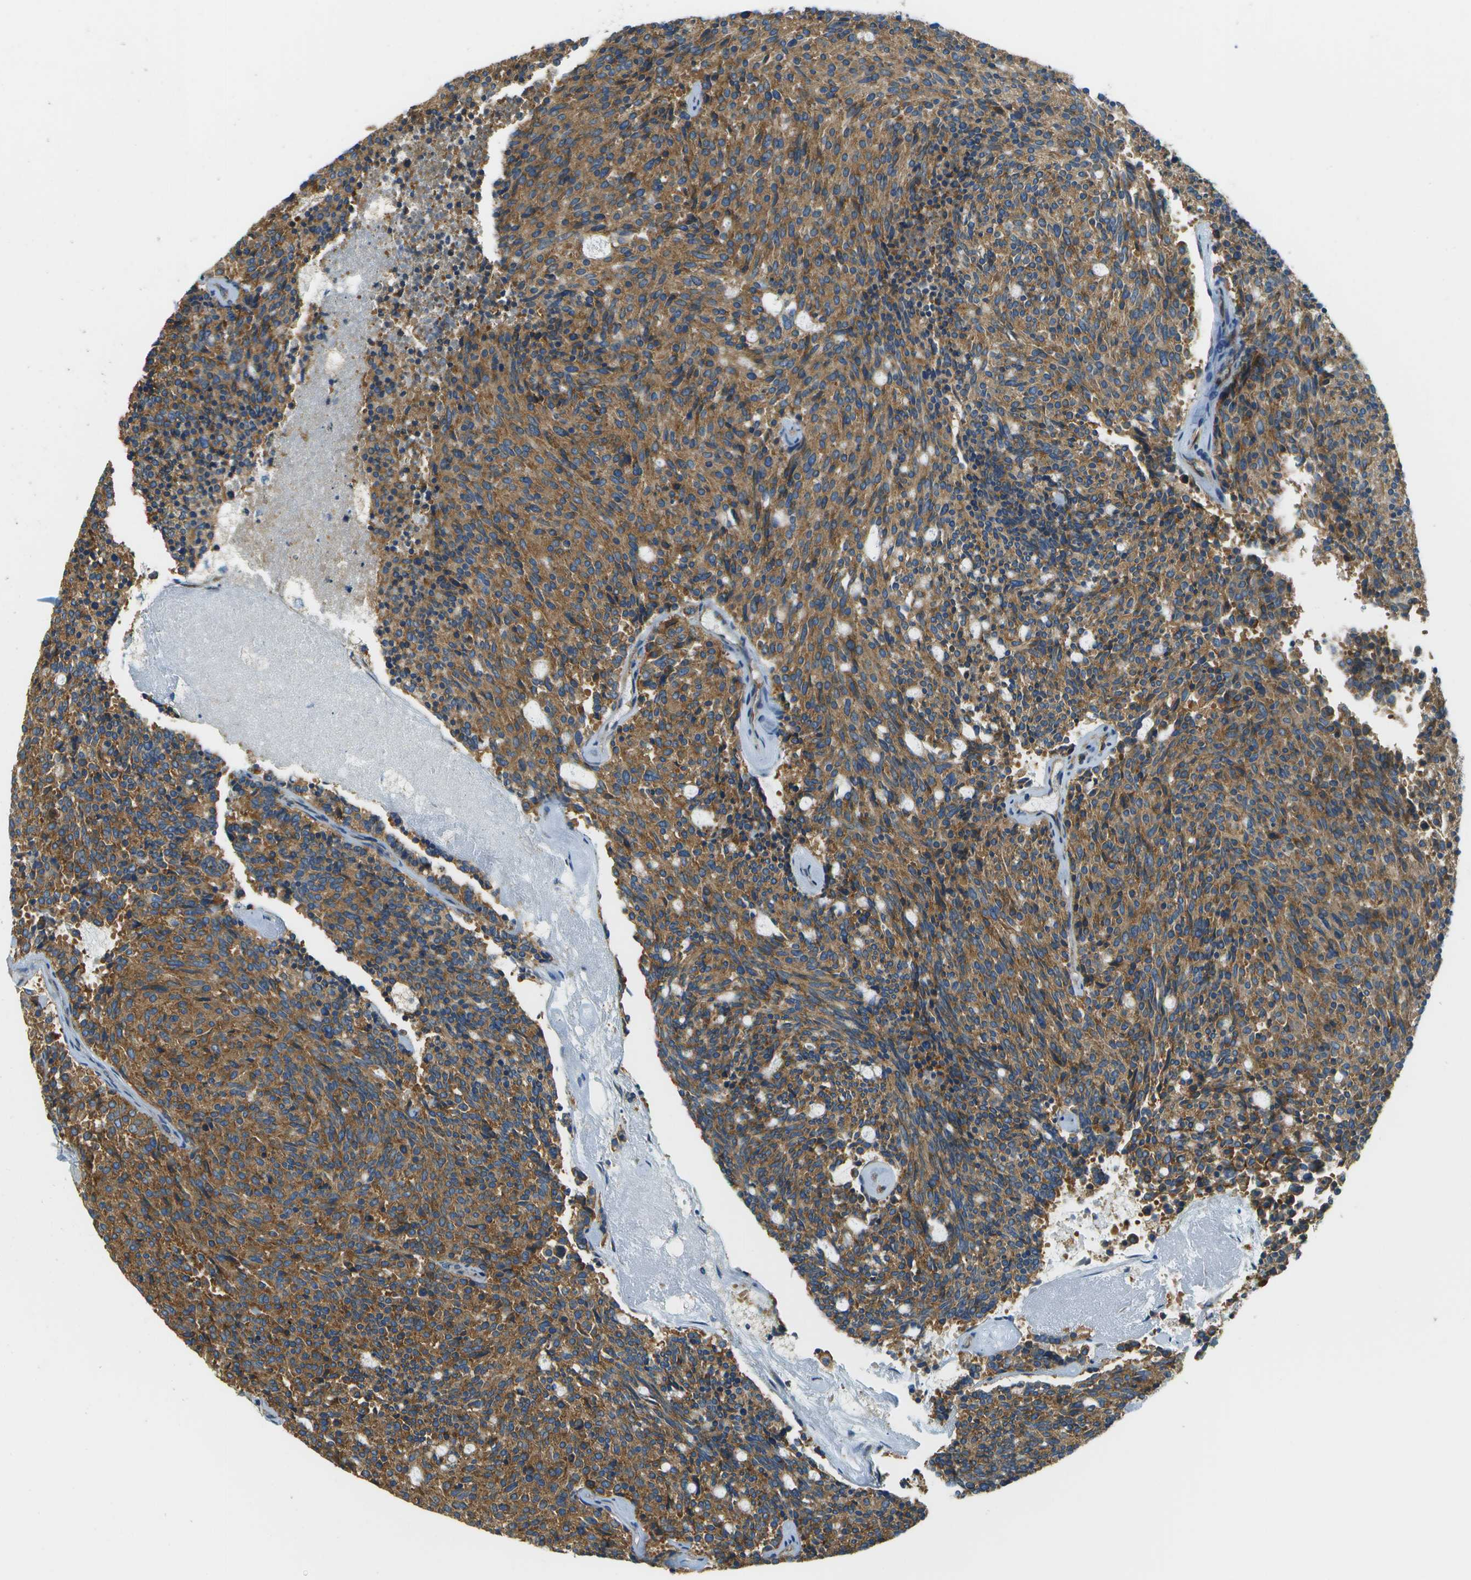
{"staining": {"intensity": "strong", "quantity": ">75%", "location": "cytoplasmic/membranous"}, "tissue": "carcinoid", "cell_type": "Tumor cells", "image_type": "cancer", "snomed": [{"axis": "morphology", "description": "Carcinoid, malignant, NOS"}, {"axis": "topography", "description": "Pancreas"}], "caption": "Human carcinoid (malignant) stained for a protein (brown) demonstrates strong cytoplasmic/membranous positive expression in about >75% of tumor cells.", "gene": "CLTC", "patient": {"sex": "female", "age": 54}}